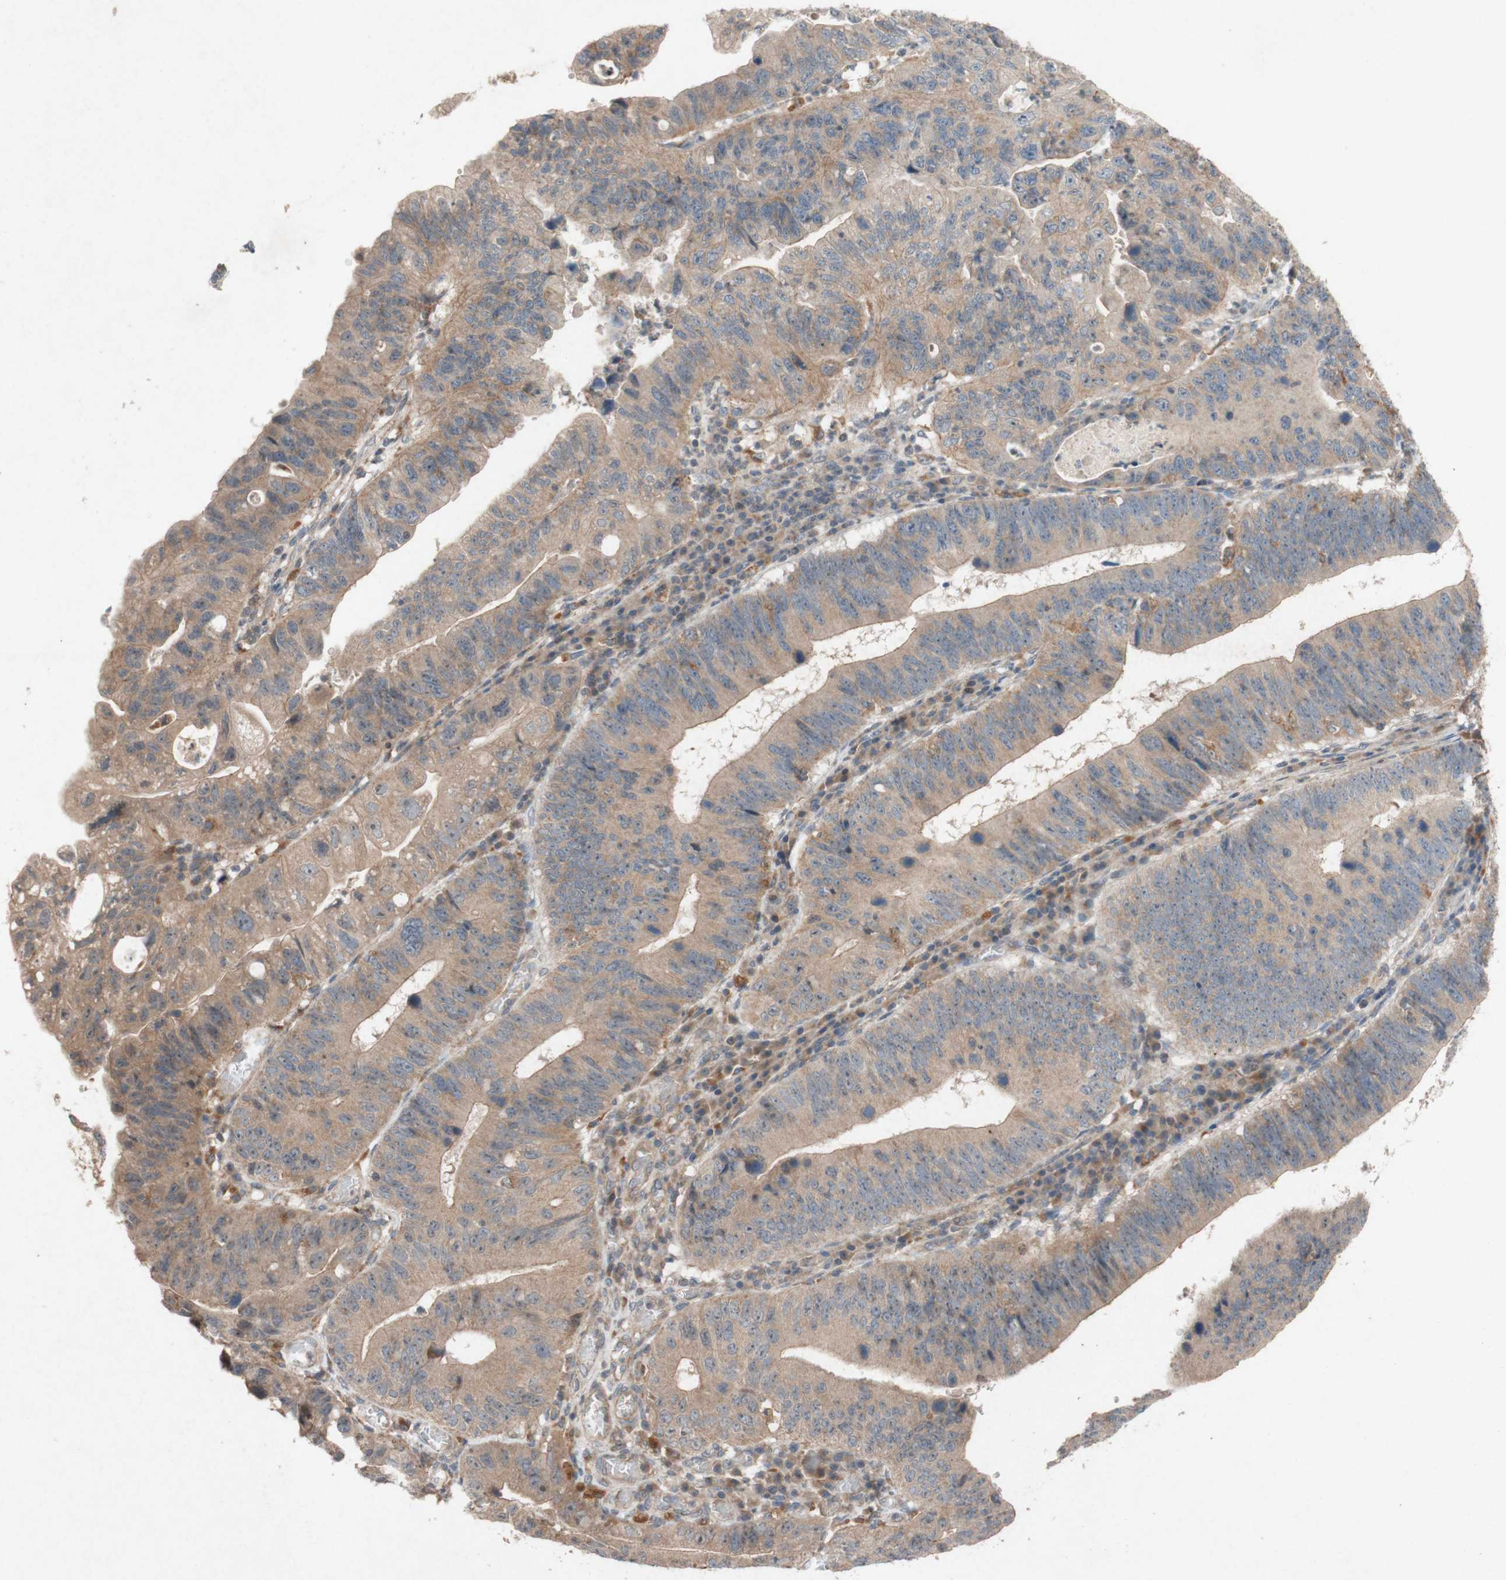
{"staining": {"intensity": "weak", "quantity": ">75%", "location": "cytoplasmic/membranous"}, "tissue": "stomach cancer", "cell_type": "Tumor cells", "image_type": "cancer", "snomed": [{"axis": "morphology", "description": "Adenocarcinoma, NOS"}, {"axis": "topography", "description": "Stomach"}], "caption": "Weak cytoplasmic/membranous positivity is appreciated in about >75% of tumor cells in stomach cancer (adenocarcinoma).", "gene": "ATP6V1F", "patient": {"sex": "male", "age": 59}}